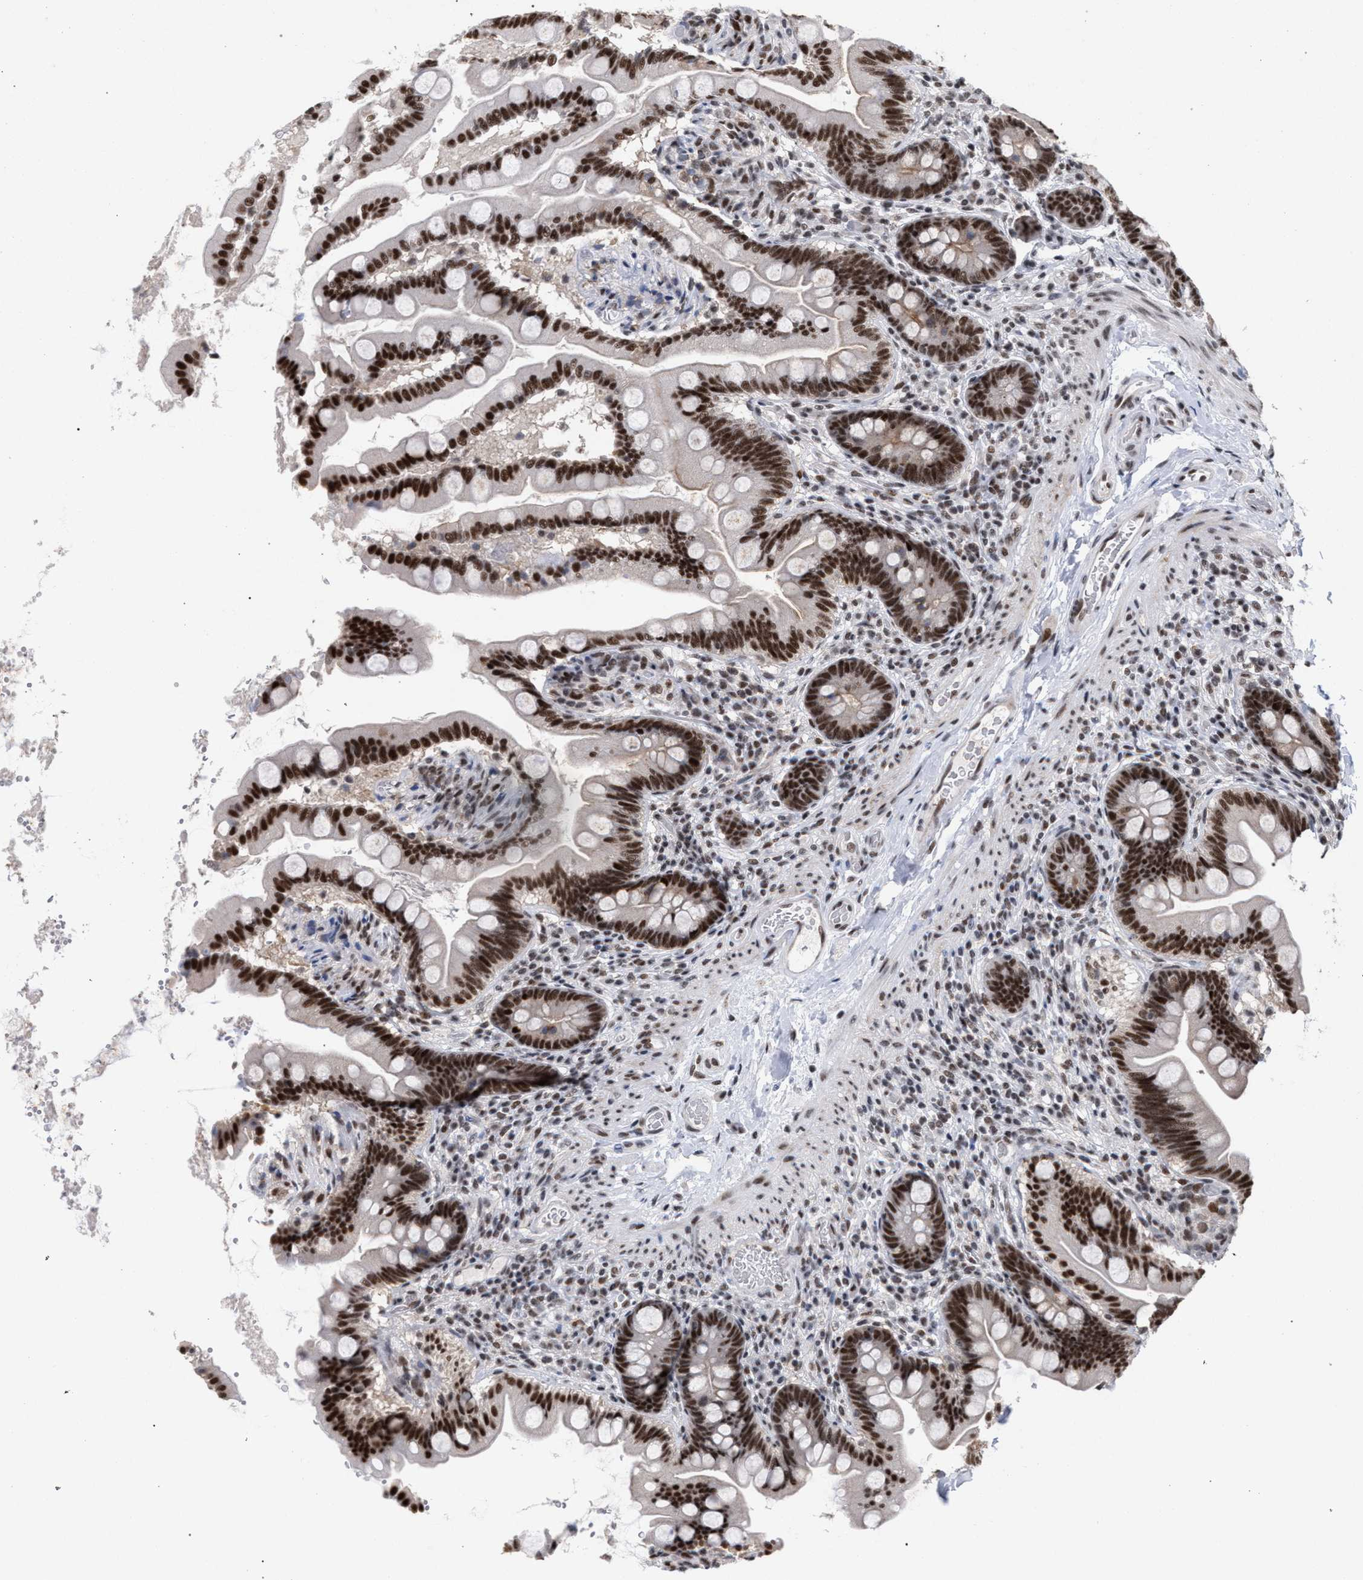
{"staining": {"intensity": "strong", "quantity": ">75%", "location": "nuclear"}, "tissue": "small intestine", "cell_type": "Glandular cells", "image_type": "normal", "snomed": [{"axis": "morphology", "description": "Normal tissue, NOS"}, {"axis": "topography", "description": "Small intestine"}], "caption": "An image showing strong nuclear staining in about >75% of glandular cells in unremarkable small intestine, as visualized by brown immunohistochemical staining.", "gene": "SCAF4", "patient": {"sex": "female", "age": 56}}